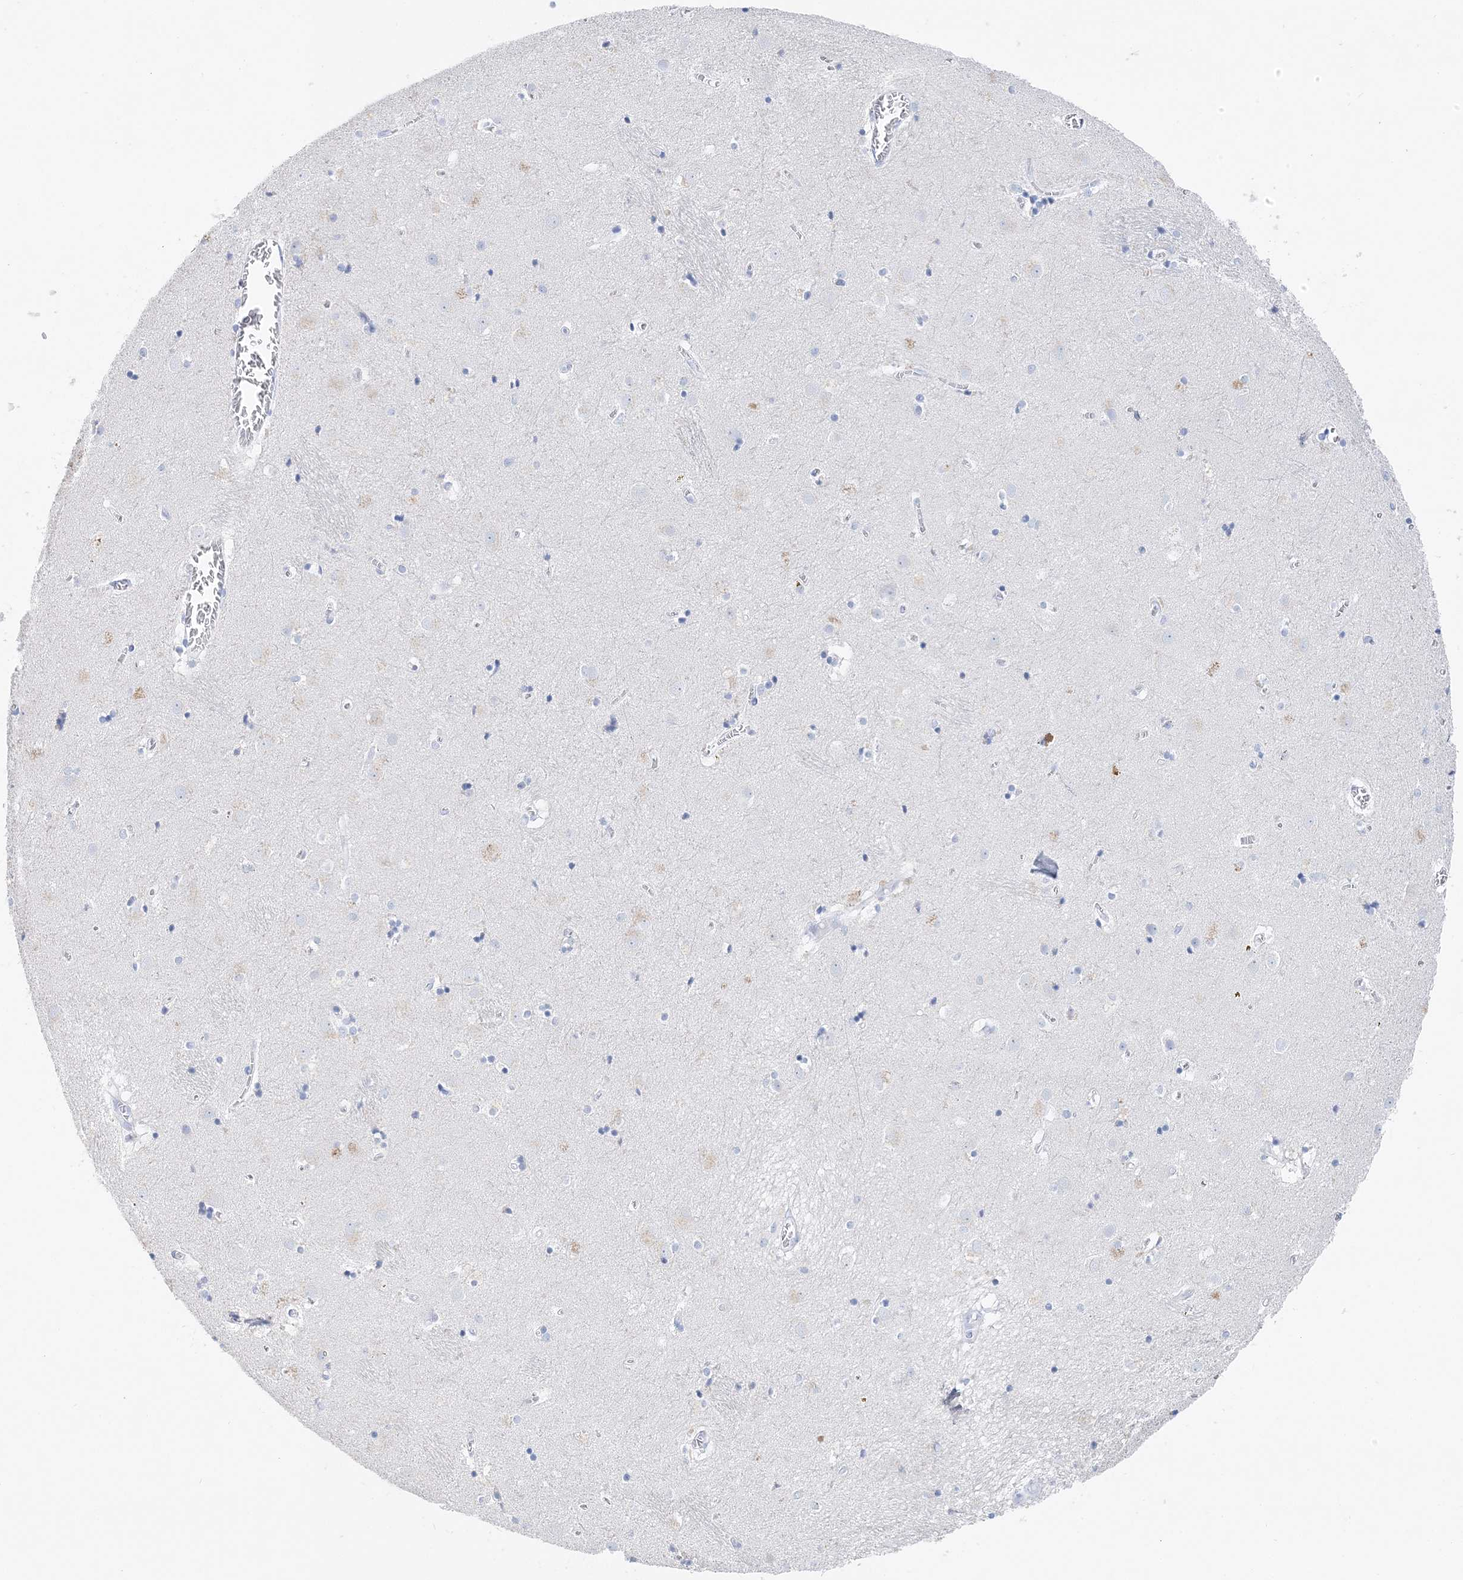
{"staining": {"intensity": "negative", "quantity": "none", "location": "none"}, "tissue": "caudate", "cell_type": "Glial cells", "image_type": "normal", "snomed": [{"axis": "morphology", "description": "Normal tissue, NOS"}, {"axis": "topography", "description": "Lateral ventricle wall"}], "caption": "Glial cells are negative for brown protein staining in benign caudate. Nuclei are stained in blue.", "gene": "TSPYL6", "patient": {"sex": "male", "age": 70}}